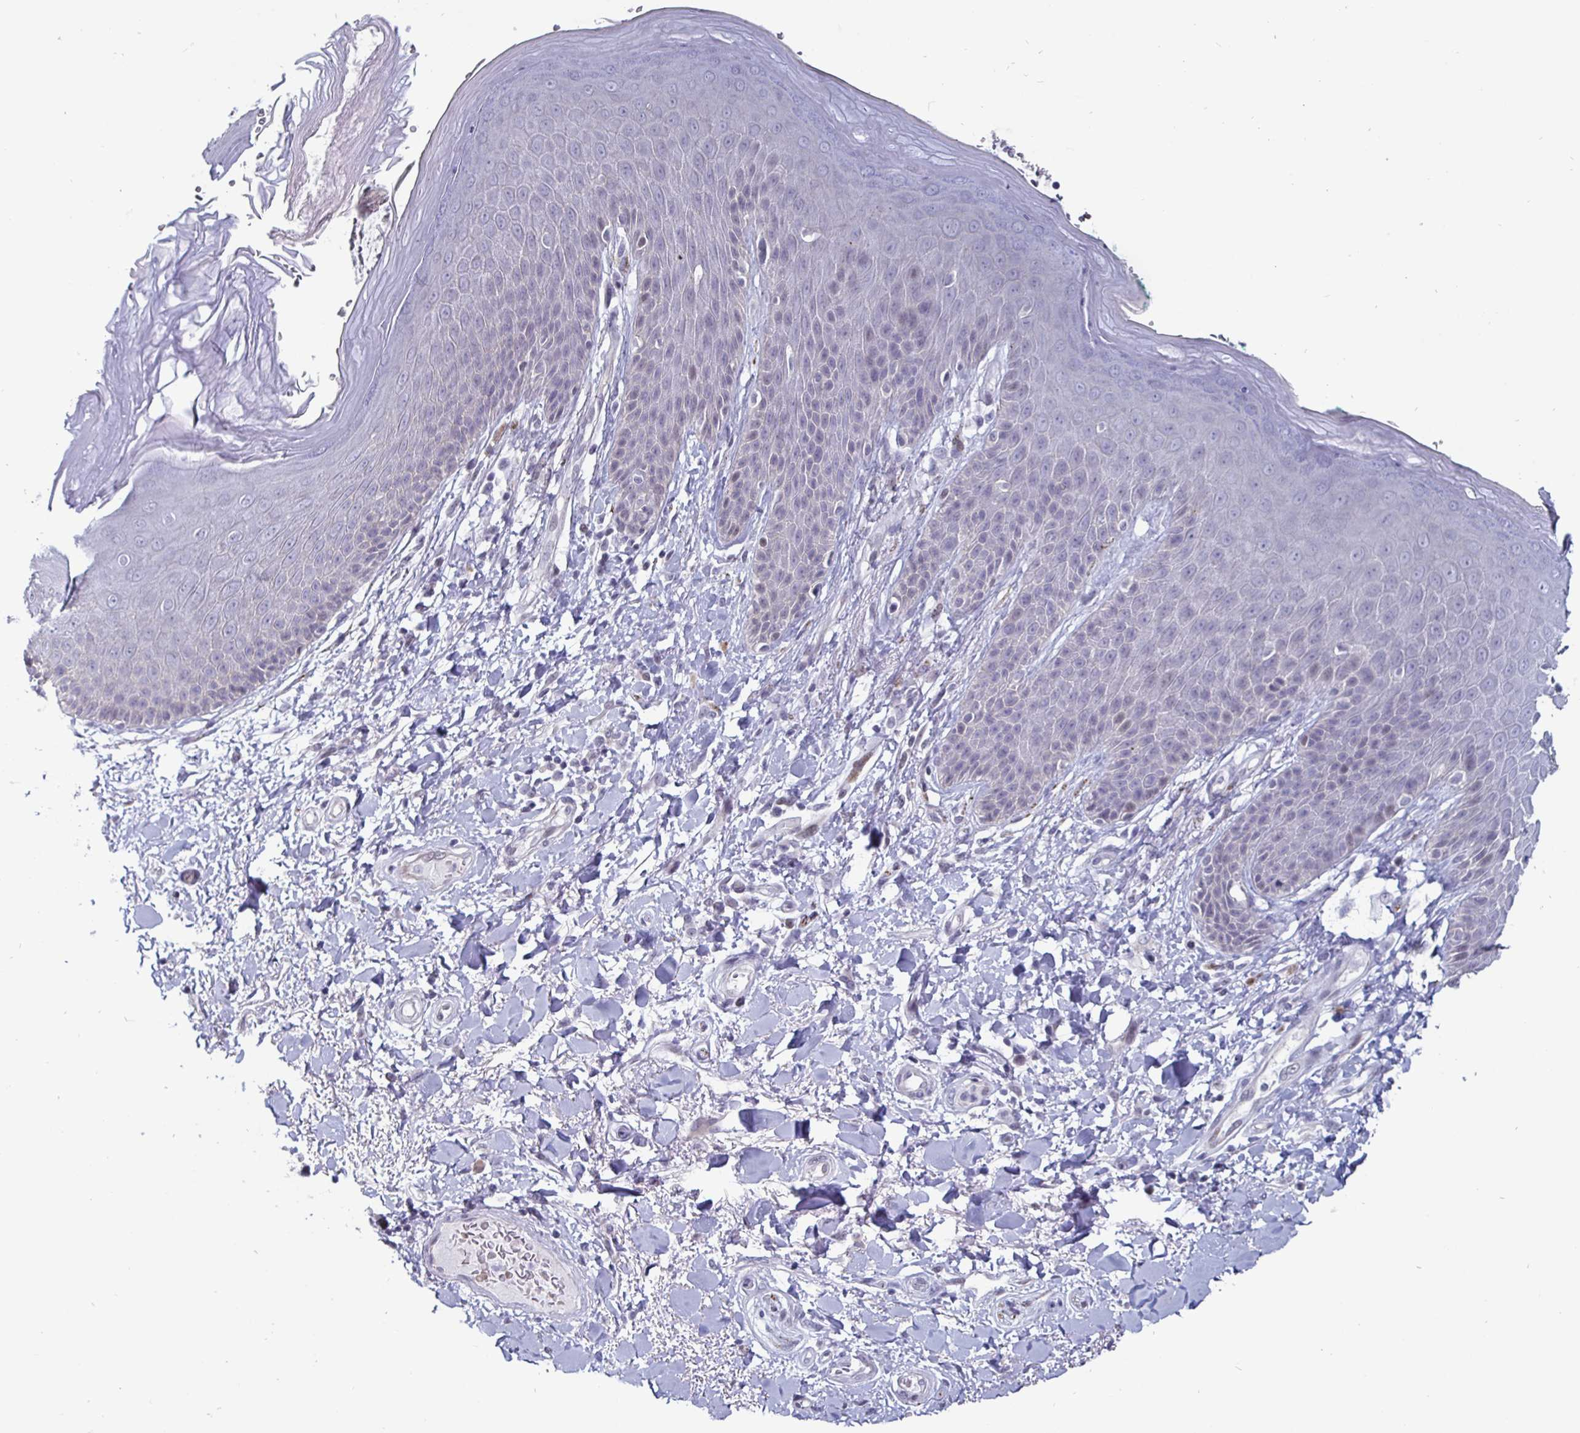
{"staining": {"intensity": "negative", "quantity": "none", "location": "none"}, "tissue": "skin", "cell_type": "Epidermal cells", "image_type": "normal", "snomed": [{"axis": "morphology", "description": "Normal tissue, NOS"}, {"axis": "topography", "description": "Anal"}, {"axis": "topography", "description": "Peripheral nerve tissue"}], "caption": "High power microscopy image of an immunohistochemistry (IHC) image of normal skin, revealing no significant positivity in epidermal cells. Nuclei are stained in blue.", "gene": "OOSP2", "patient": {"sex": "male", "age": 51}}